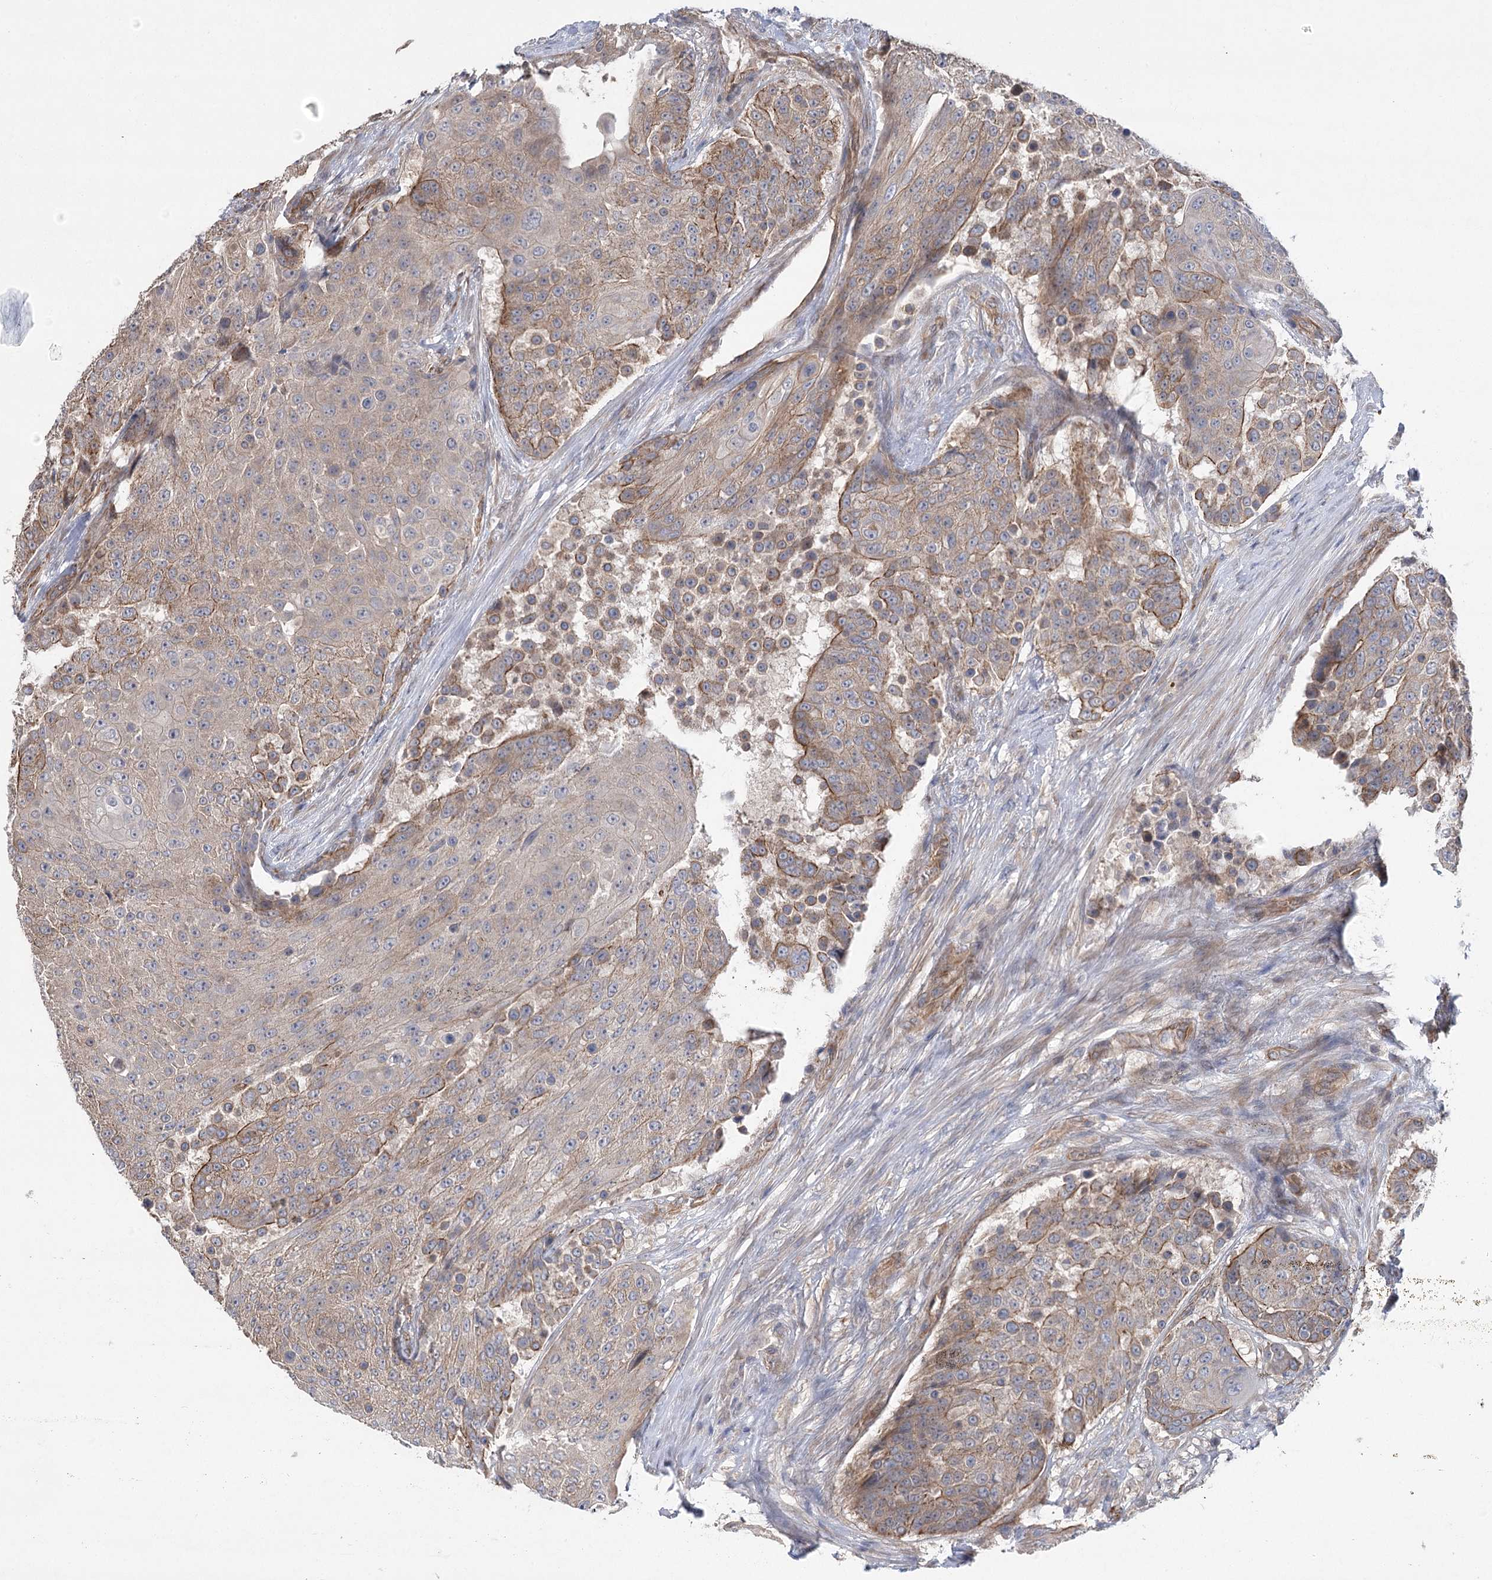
{"staining": {"intensity": "moderate", "quantity": "<25%", "location": "cytoplasmic/membranous"}, "tissue": "urothelial cancer", "cell_type": "Tumor cells", "image_type": "cancer", "snomed": [{"axis": "morphology", "description": "Urothelial carcinoma, High grade"}, {"axis": "topography", "description": "Urinary bladder"}], "caption": "Protein staining displays moderate cytoplasmic/membranous staining in about <25% of tumor cells in urothelial cancer.", "gene": "RWDD4", "patient": {"sex": "female", "age": 63}}